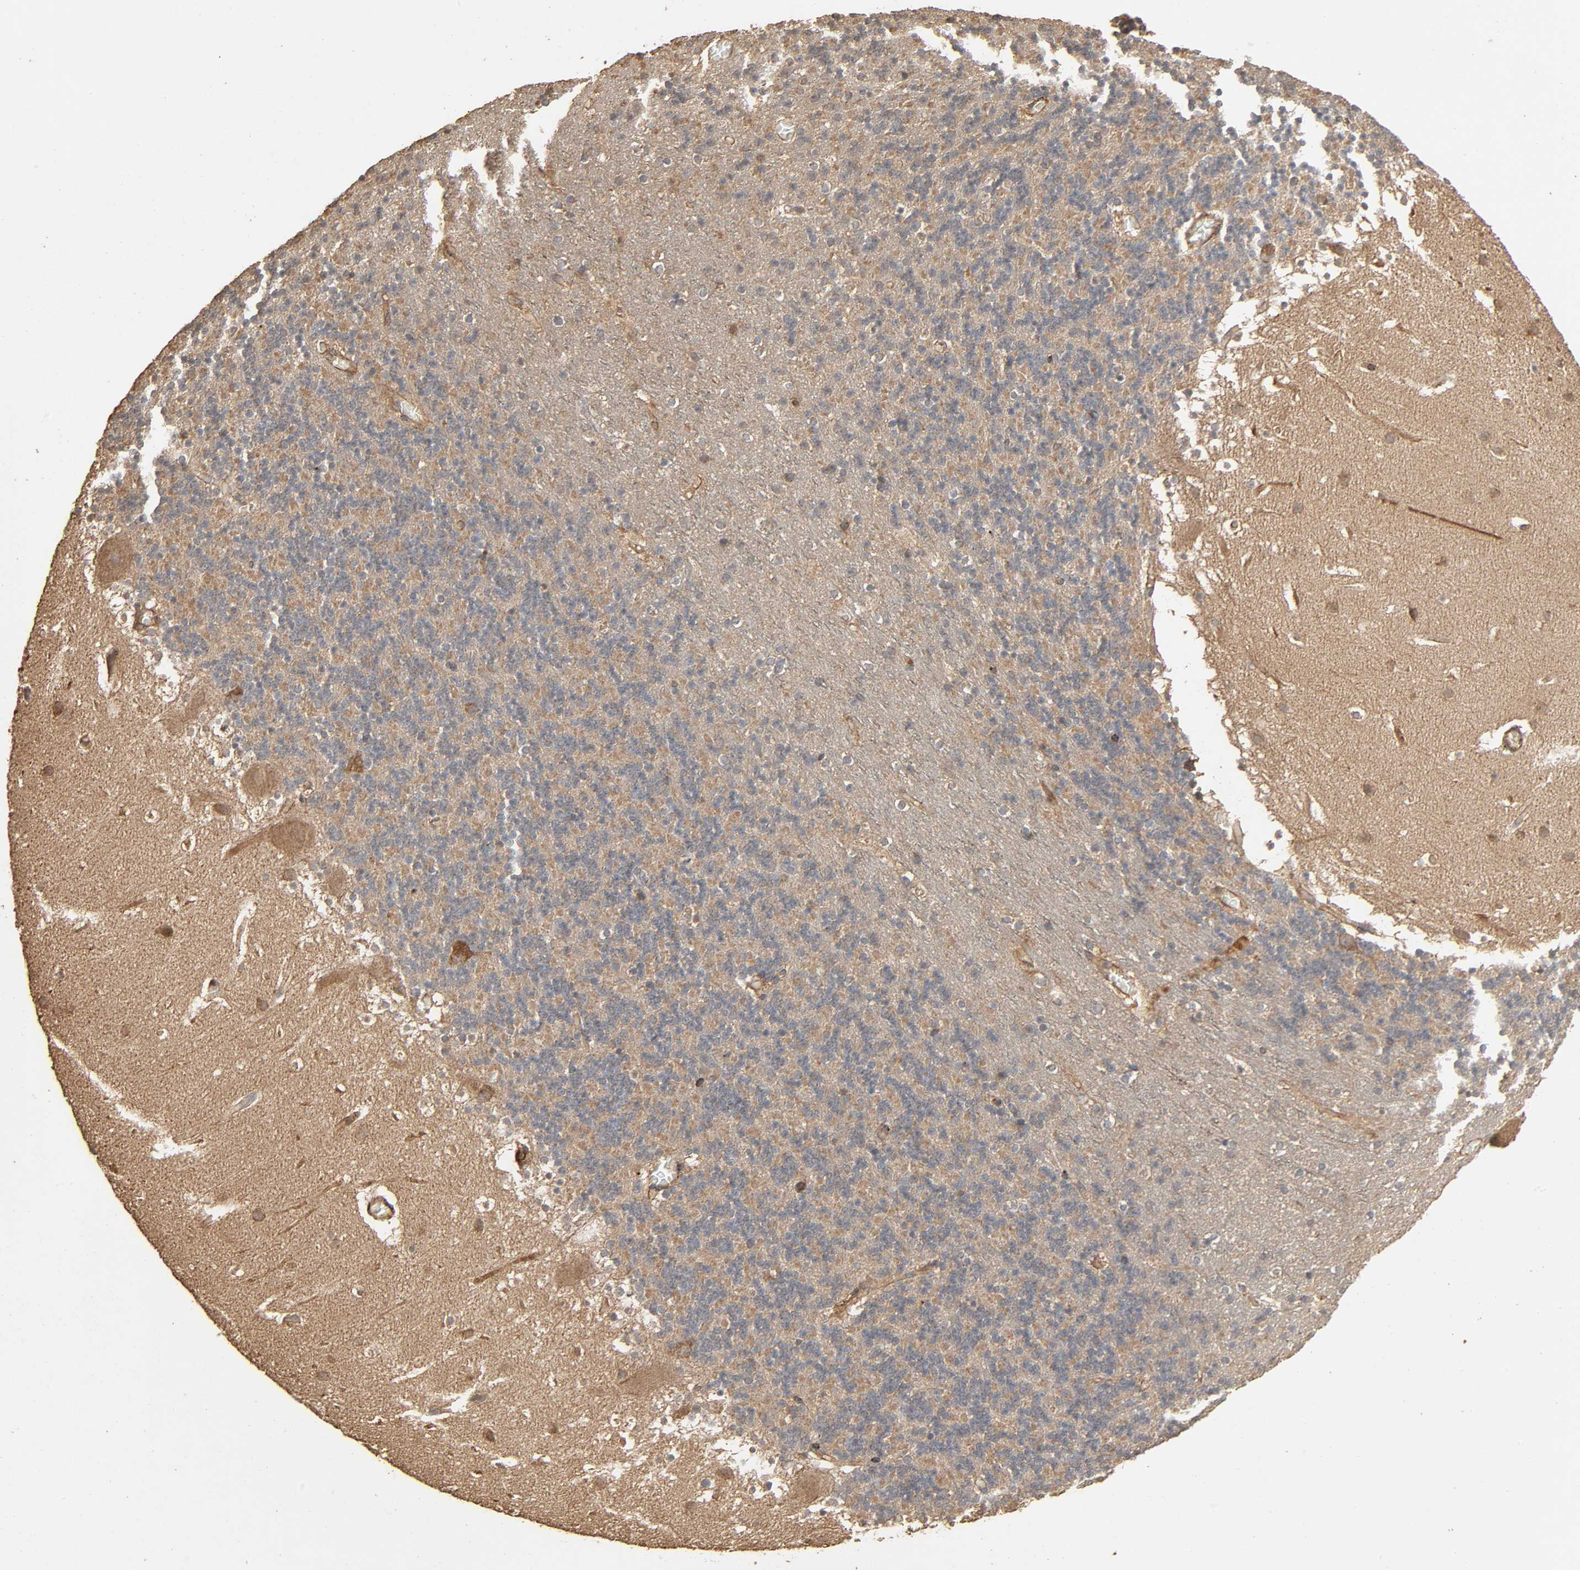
{"staining": {"intensity": "weak", "quantity": ">75%", "location": "cytoplasmic/membranous"}, "tissue": "cerebellum", "cell_type": "Cells in granular layer", "image_type": "normal", "snomed": [{"axis": "morphology", "description": "Normal tissue, NOS"}, {"axis": "topography", "description": "Cerebellum"}], "caption": "Cerebellum stained for a protein (brown) demonstrates weak cytoplasmic/membranous positive expression in about >75% of cells in granular layer.", "gene": "RPS6KA6", "patient": {"sex": "male", "age": 45}}